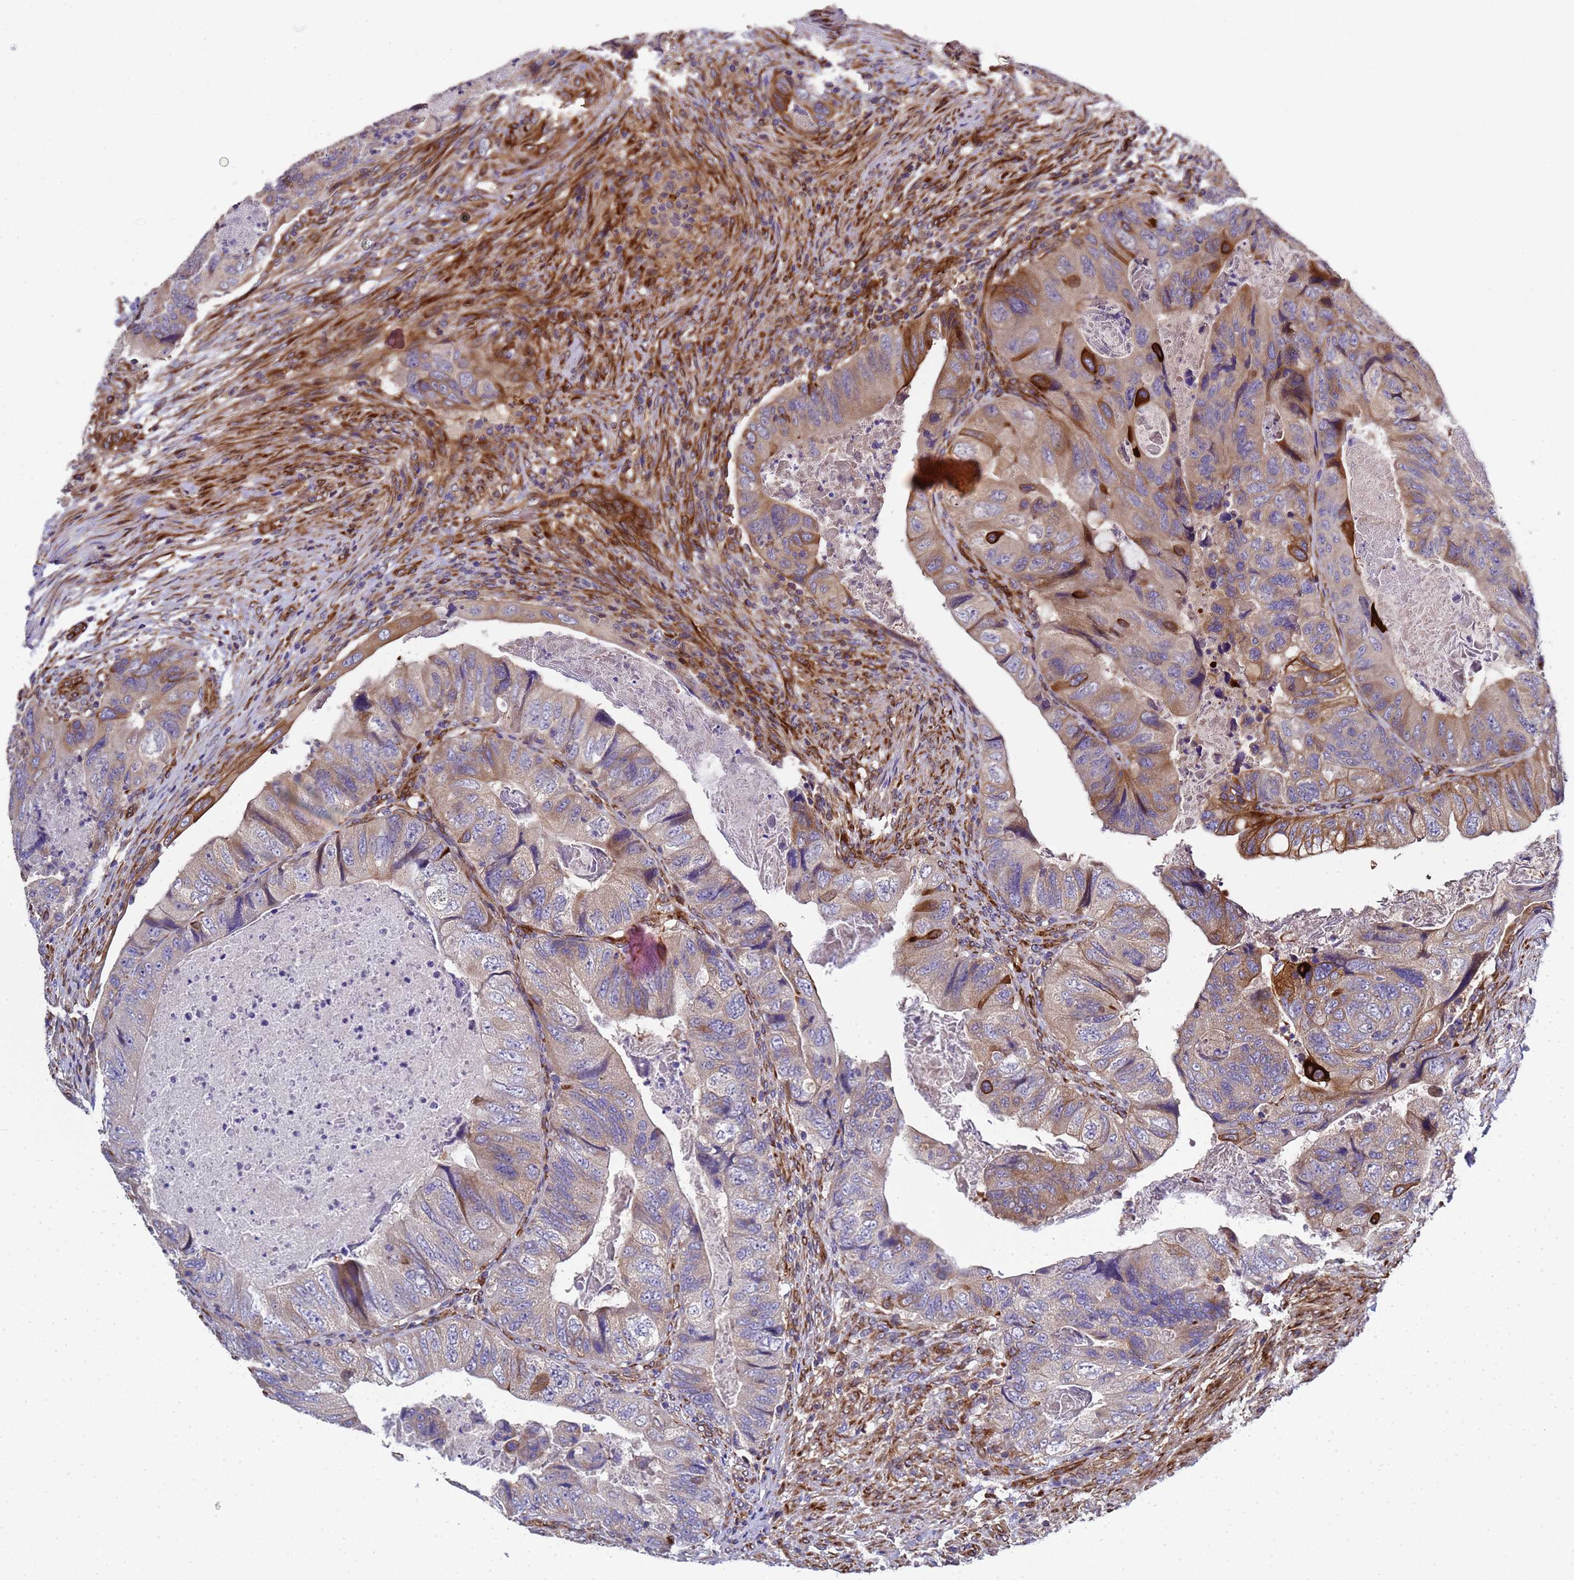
{"staining": {"intensity": "strong", "quantity": "<25%", "location": "cytoplasmic/membranous"}, "tissue": "colorectal cancer", "cell_type": "Tumor cells", "image_type": "cancer", "snomed": [{"axis": "morphology", "description": "Adenocarcinoma, NOS"}, {"axis": "topography", "description": "Rectum"}], "caption": "Protein expression analysis of colorectal adenocarcinoma displays strong cytoplasmic/membranous expression in about <25% of tumor cells.", "gene": "MOCS1", "patient": {"sex": "male", "age": 63}}